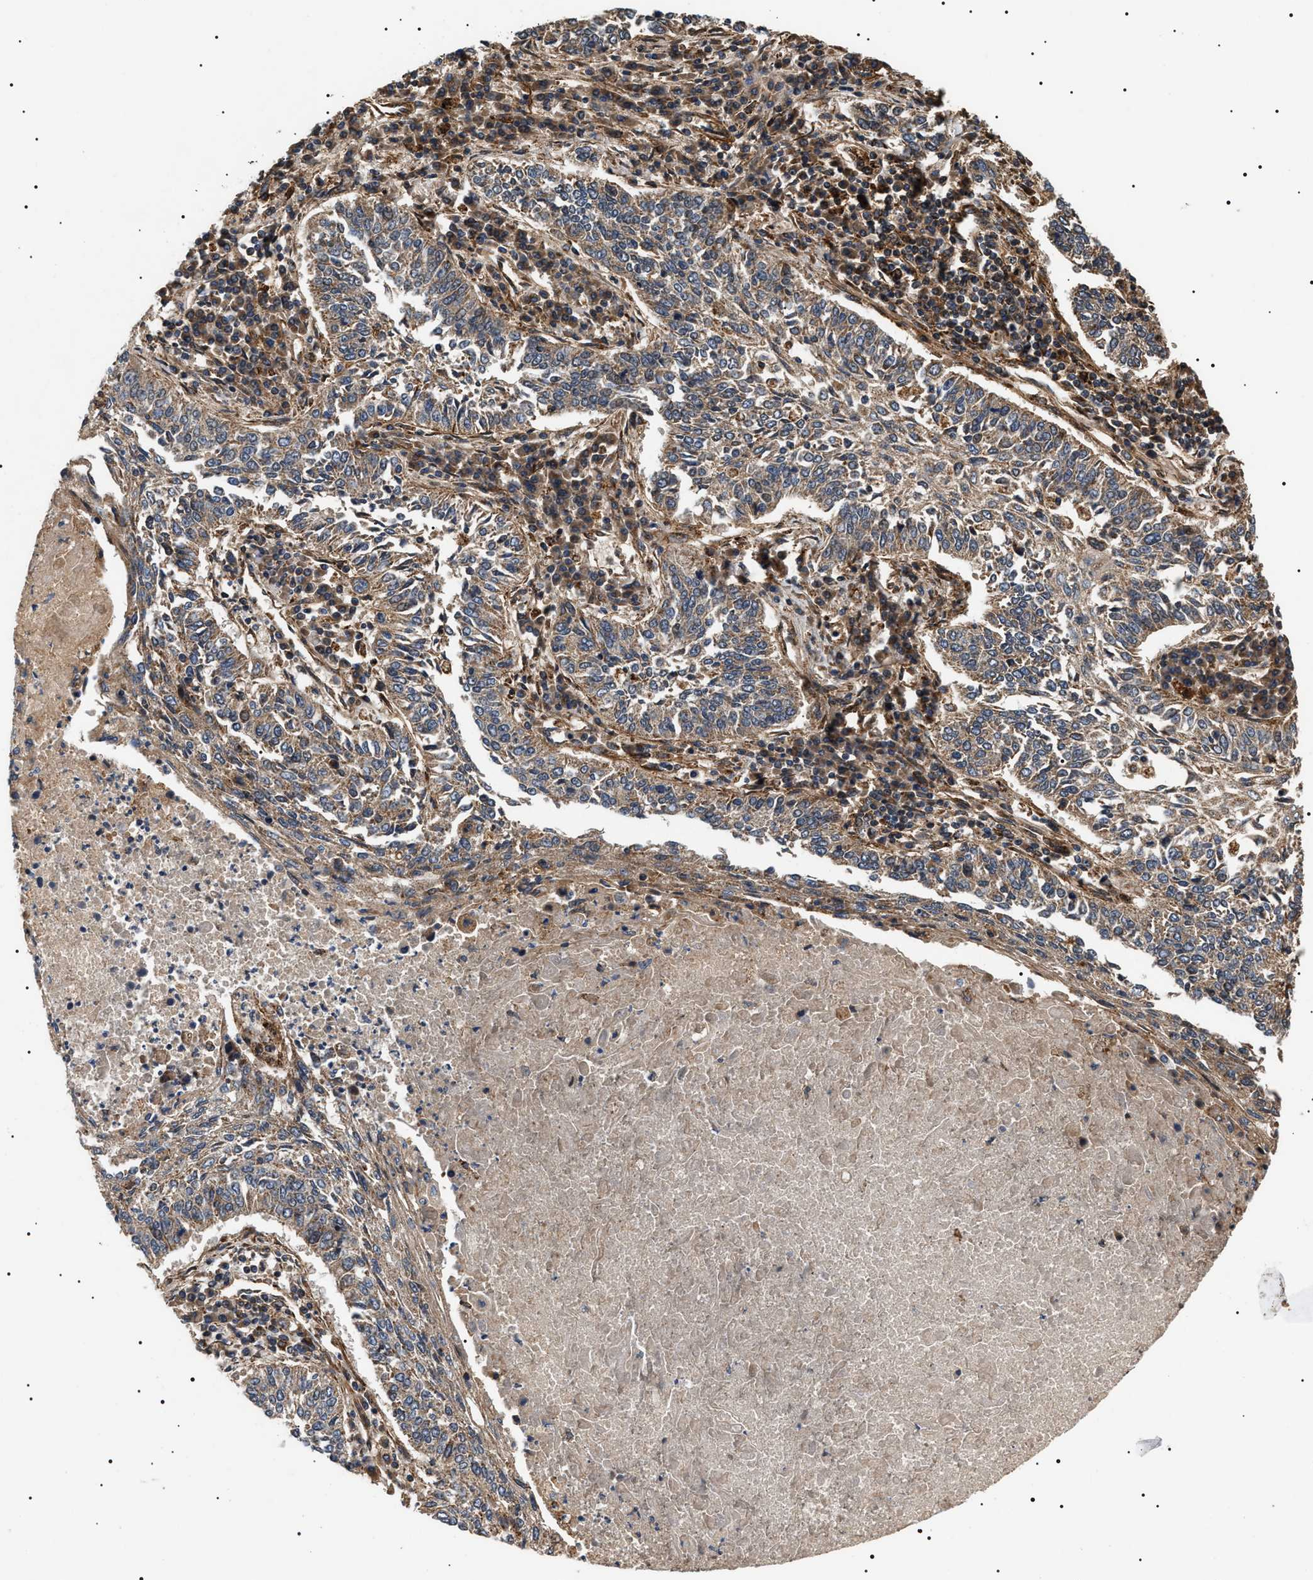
{"staining": {"intensity": "weak", "quantity": ">75%", "location": "cytoplasmic/membranous"}, "tissue": "lung cancer", "cell_type": "Tumor cells", "image_type": "cancer", "snomed": [{"axis": "morphology", "description": "Normal tissue, NOS"}, {"axis": "morphology", "description": "Squamous cell carcinoma, NOS"}, {"axis": "topography", "description": "Cartilage tissue"}, {"axis": "topography", "description": "Bronchus"}, {"axis": "topography", "description": "Lung"}], "caption": "Human lung squamous cell carcinoma stained with a brown dye reveals weak cytoplasmic/membranous positive expression in approximately >75% of tumor cells.", "gene": "ZBTB26", "patient": {"sex": "female", "age": 49}}